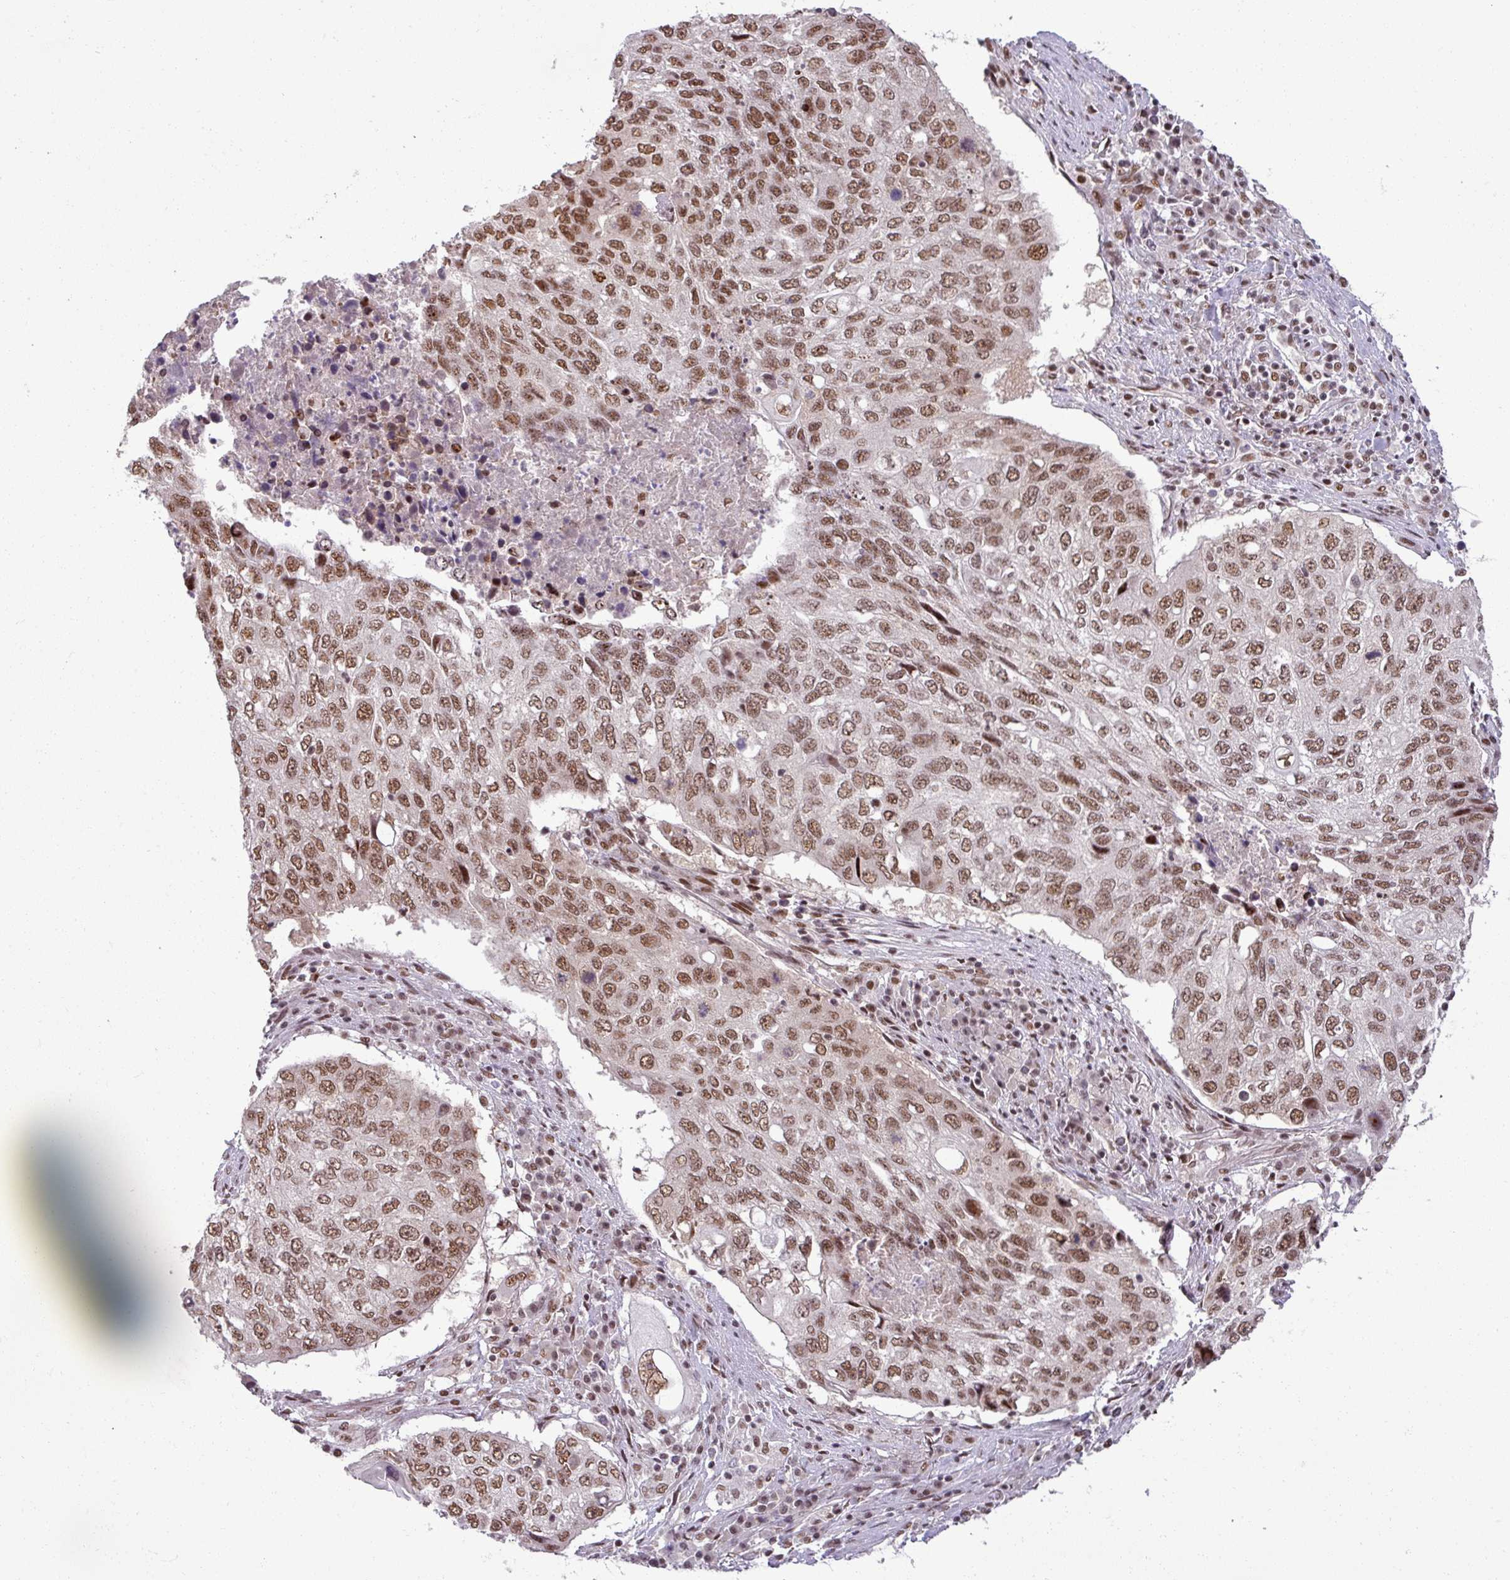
{"staining": {"intensity": "moderate", "quantity": ">75%", "location": "nuclear"}, "tissue": "lung cancer", "cell_type": "Tumor cells", "image_type": "cancer", "snomed": [{"axis": "morphology", "description": "Squamous cell carcinoma, NOS"}, {"axis": "topography", "description": "Lung"}], "caption": "Immunohistochemistry (IHC) staining of lung cancer (squamous cell carcinoma), which demonstrates medium levels of moderate nuclear expression in approximately >75% of tumor cells indicating moderate nuclear protein positivity. The staining was performed using DAB (brown) for protein detection and nuclei were counterstained in hematoxylin (blue).", "gene": "PTPN20", "patient": {"sex": "female", "age": 63}}